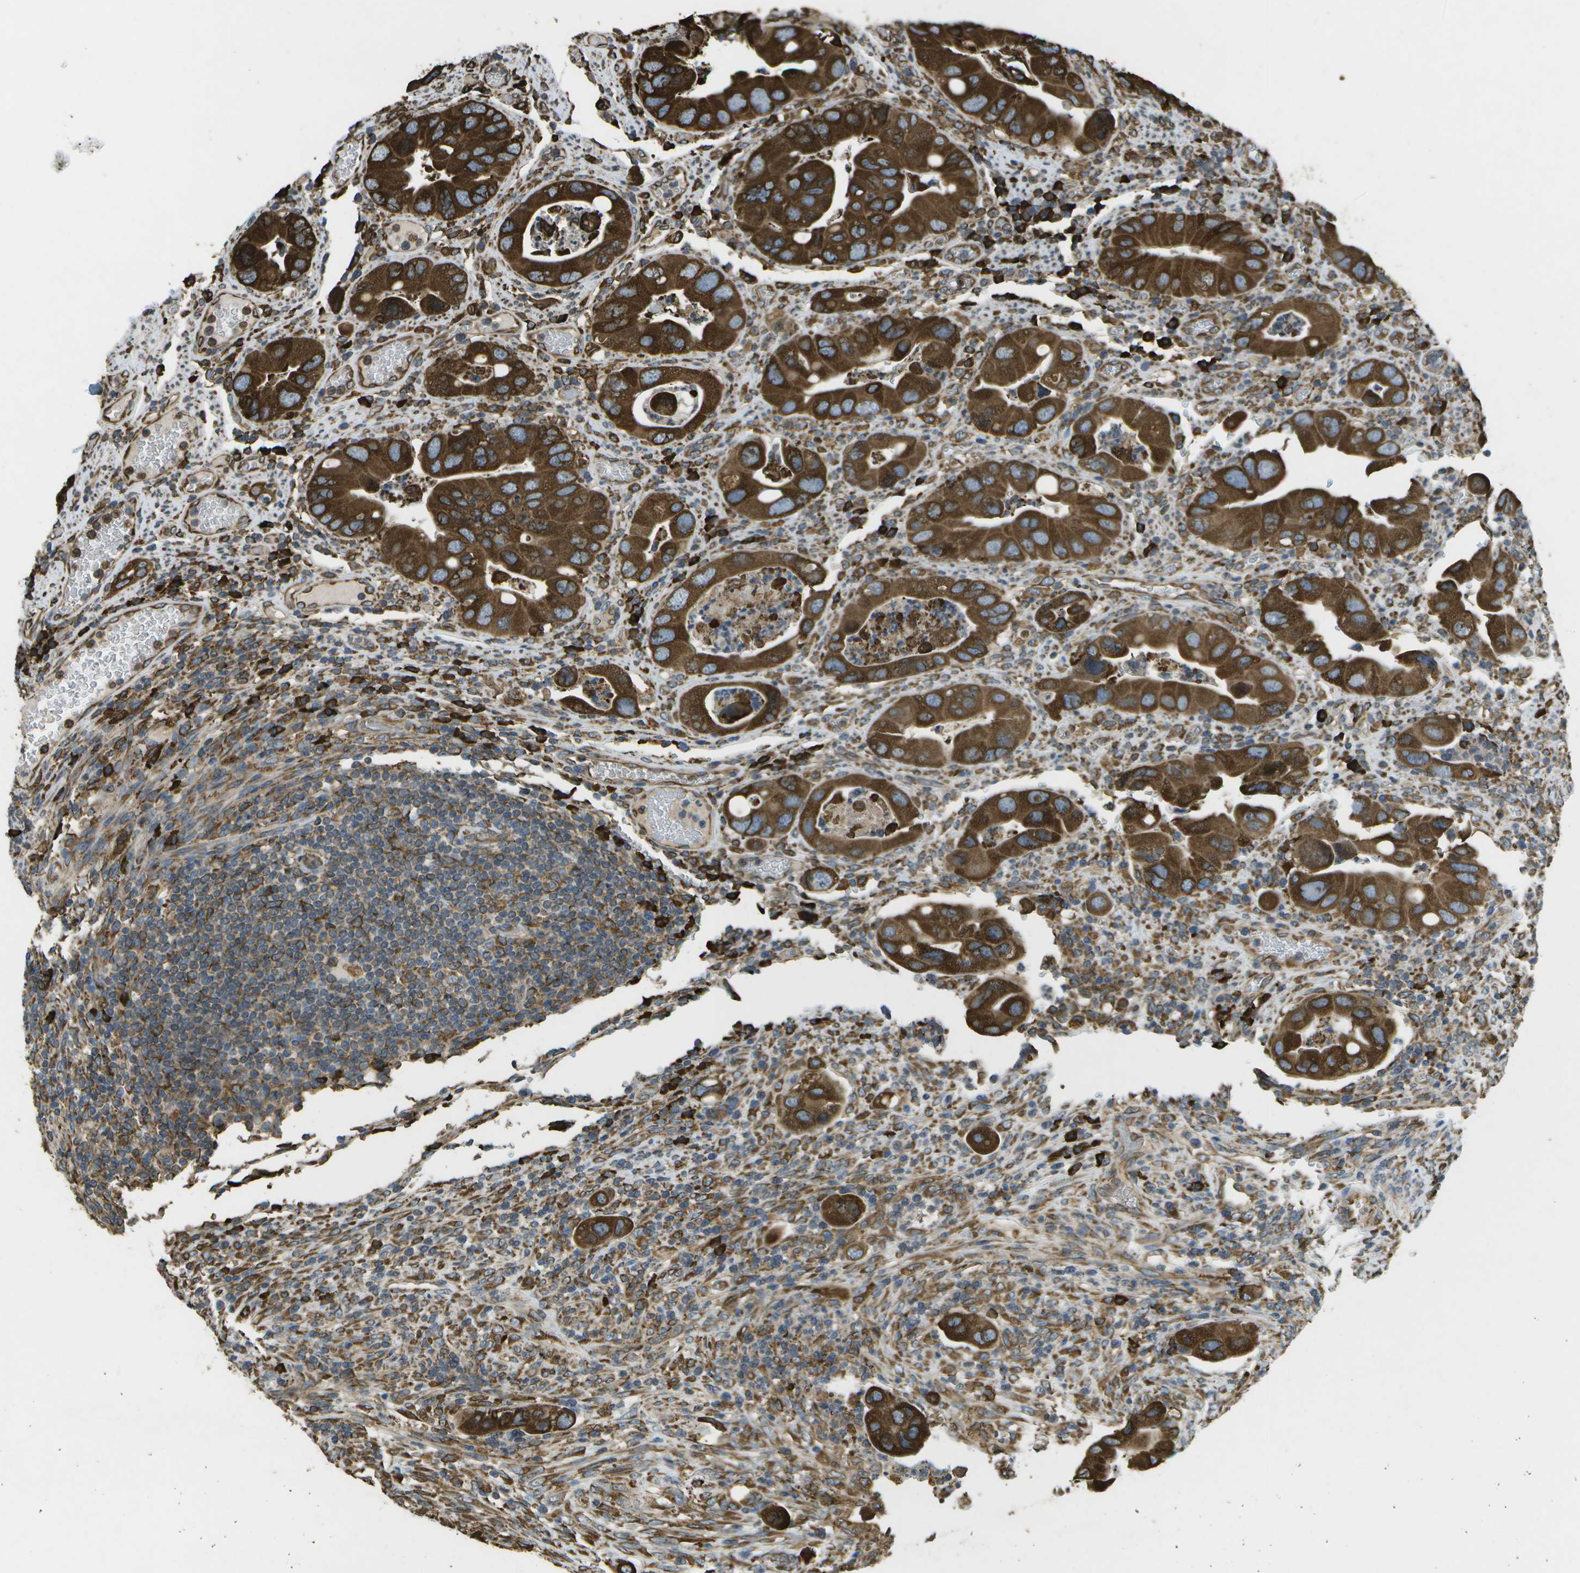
{"staining": {"intensity": "strong", "quantity": ">75%", "location": "cytoplasmic/membranous"}, "tissue": "colorectal cancer", "cell_type": "Tumor cells", "image_type": "cancer", "snomed": [{"axis": "morphology", "description": "Adenocarcinoma, NOS"}, {"axis": "topography", "description": "Rectum"}], "caption": "Adenocarcinoma (colorectal) stained with immunohistochemistry (IHC) demonstrates strong cytoplasmic/membranous expression in about >75% of tumor cells.", "gene": "PDIA4", "patient": {"sex": "female", "age": 57}}